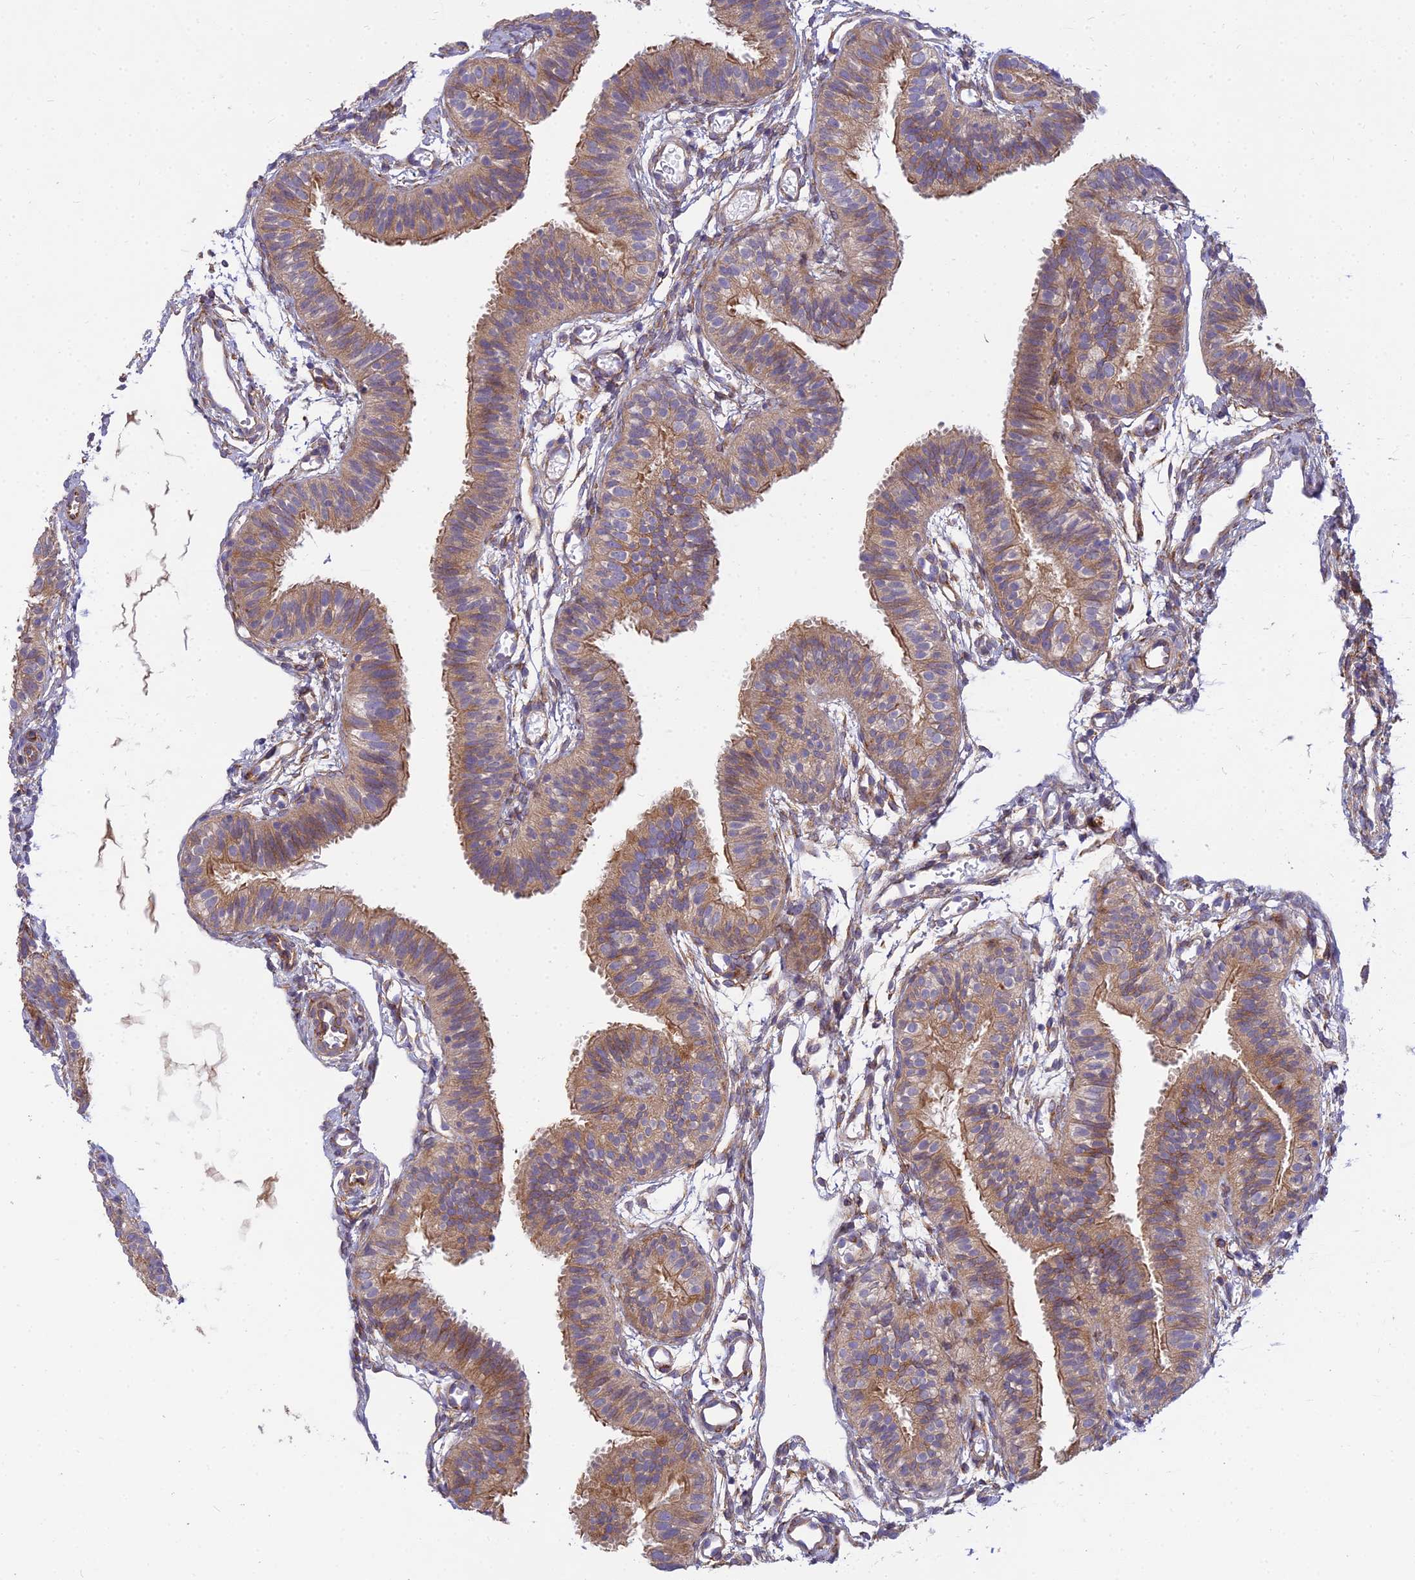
{"staining": {"intensity": "moderate", "quantity": ">75%", "location": "cytoplasmic/membranous"}, "tissue": "fallopian tube", "cell_type": "Glandular cells", "image_type": "normal", "snomed": [{"axis": "morphology", "description": "Normal tissue, NOS"}, {"axis": "topography", "description": "Fallopian tube"}], "caption": "Moderate cytoplasmic/membranous protein staining is present in about >75% of glandular cells in fallopian tube. The protein of interest is stained brown, and the nuclei are stained in blue (DAB IHC with brightfield microscopy, high magnification).", "gene": "NDUFAF7", "patient": {"sex": "female", "age": 35}}